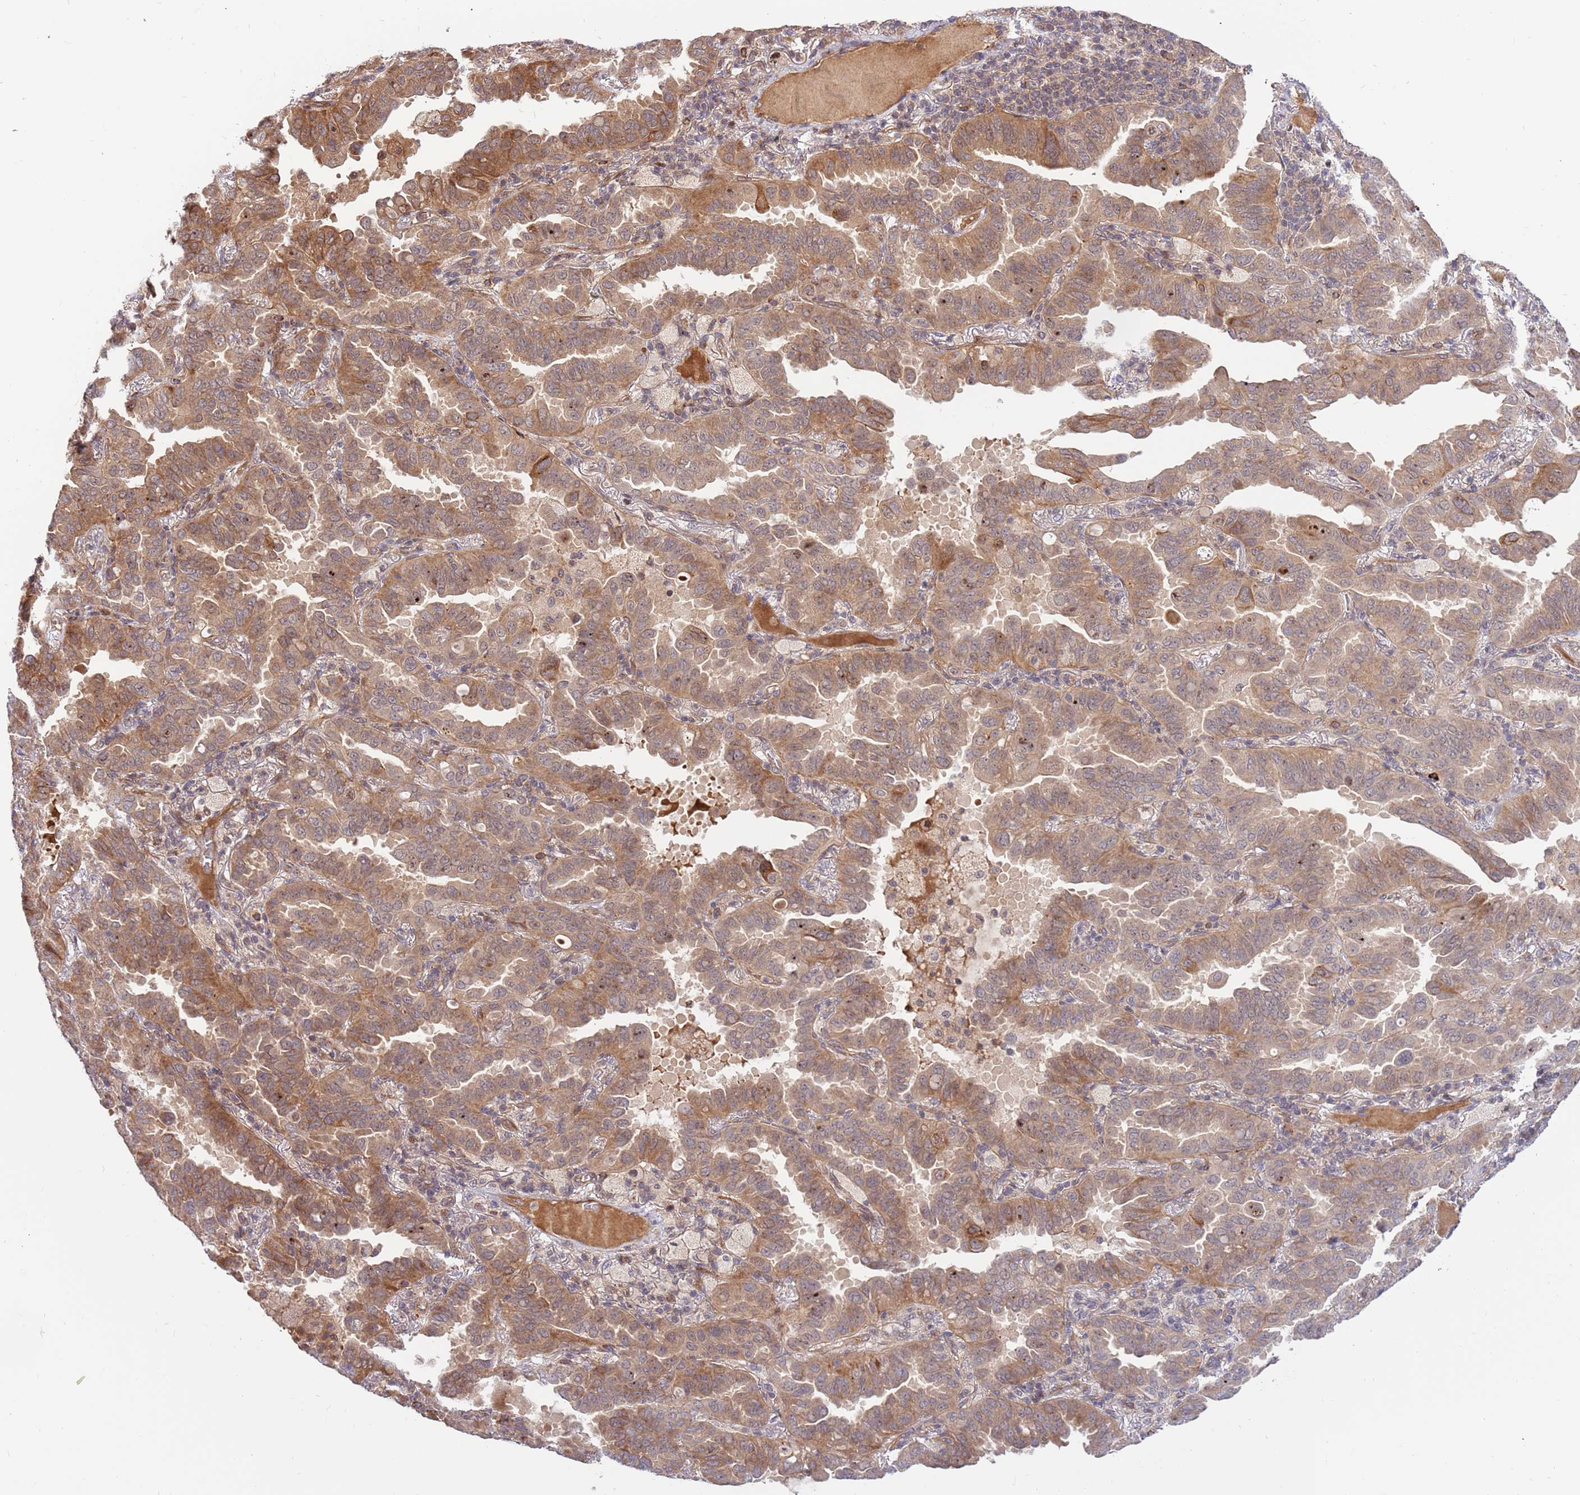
{"staining": {"intensity": "moderate", "quantity": ">75%", "location": "cytoplasmic/membranous"}, "tissue": "lung cancer", "cell_type": "Tumor cells", "image_type": "cancer", "snomed": [{"axis": "morphology", "description": "Adenocarcinoma, NOS"}, {"axis": "topography", "description": "Lung"}], "caption": "IHC histopathology image of human lung adenocarcinoma stained for a protein (brown), which exhibits medium levels of moderate cytoplasmic/membranous expression in about >75% of tumor cells.", "gene": "HAUS3", "patient": {"sex": "male", "age": 64}}